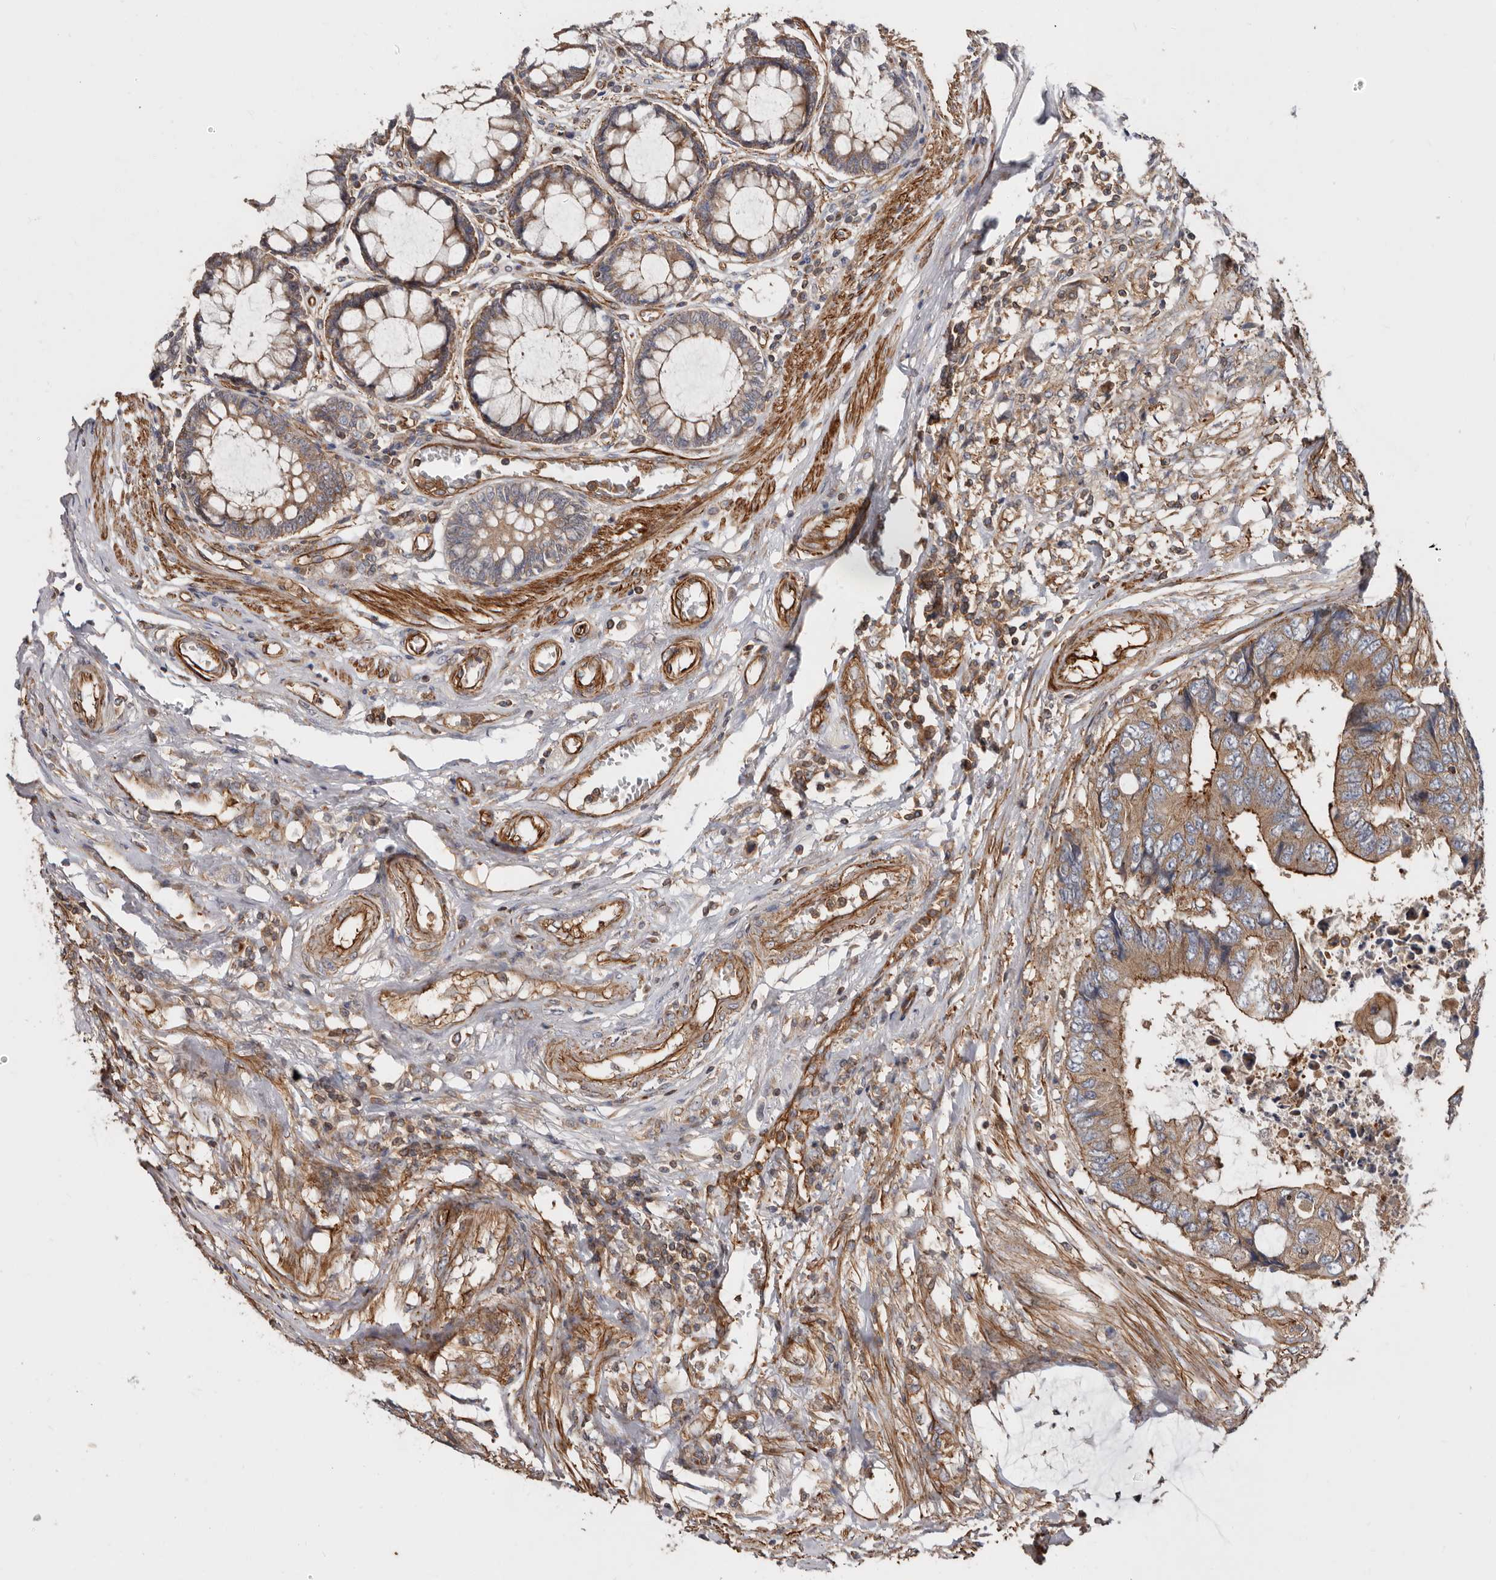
{"staining": {"intensity": "moderate", "quantity": ">75%", "location": "cytoplasmic/membranous"}, "tissue": "colorectal cancer", "cell_type": "Tumor cells", "image_type": "cancer", "snomed": [{"axis": "morphology", "description": "Adenocarcinoma, NOS"}, {"axis": "topography", "description": "Rectum"}], "caption": "Tumor cells demonstrate medium levels of moderate cytoplasmic/membranous positivity in approximately >75% of cells in human adenocarcinoma (colorectal).", "gene": "TMC7", "patient": {"sex": "male", "age": 84}}